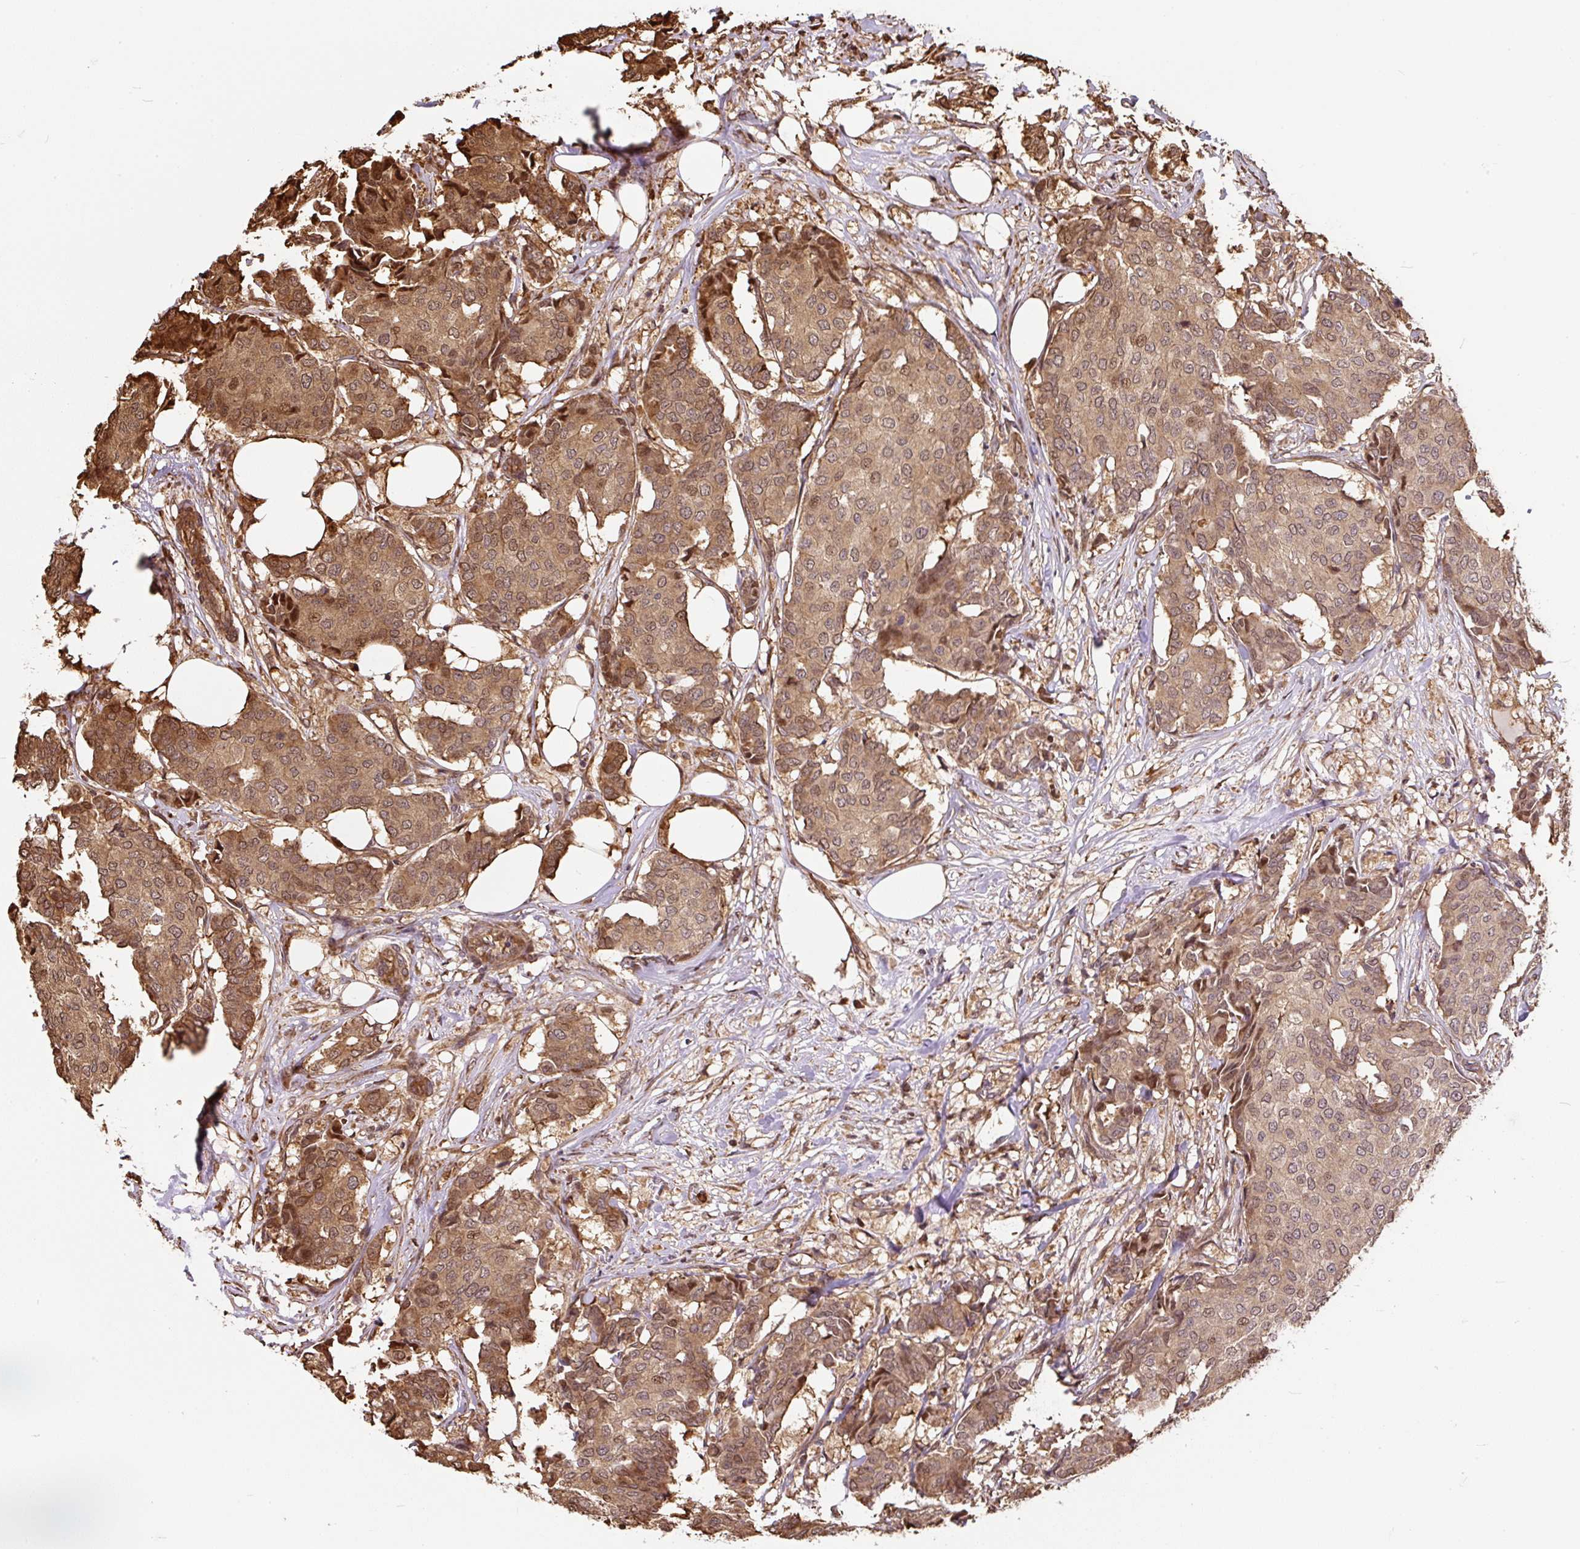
{"staining": {"intensity": "moderate", "quantity": ">75%", "location": "cytoplasmic/membranous,nuclear"}, "tissue": "breast cancer", "cell_type": "Tumor cells", "image_type": "cancer", "snomed": [{"axis": "morphology", "description": "Duct carcinoma"}, {"axis": "topography", "description": "Breast"}], "caption": "About >75% of tumor cells in breast cancer demonstrate moderate cytoplasmic/membranous and nuclear protein positivity as visualized by brown immunohistochemical staining.", "gene": "PUS7L", "patient": {"sex": "female", "age": 75}}